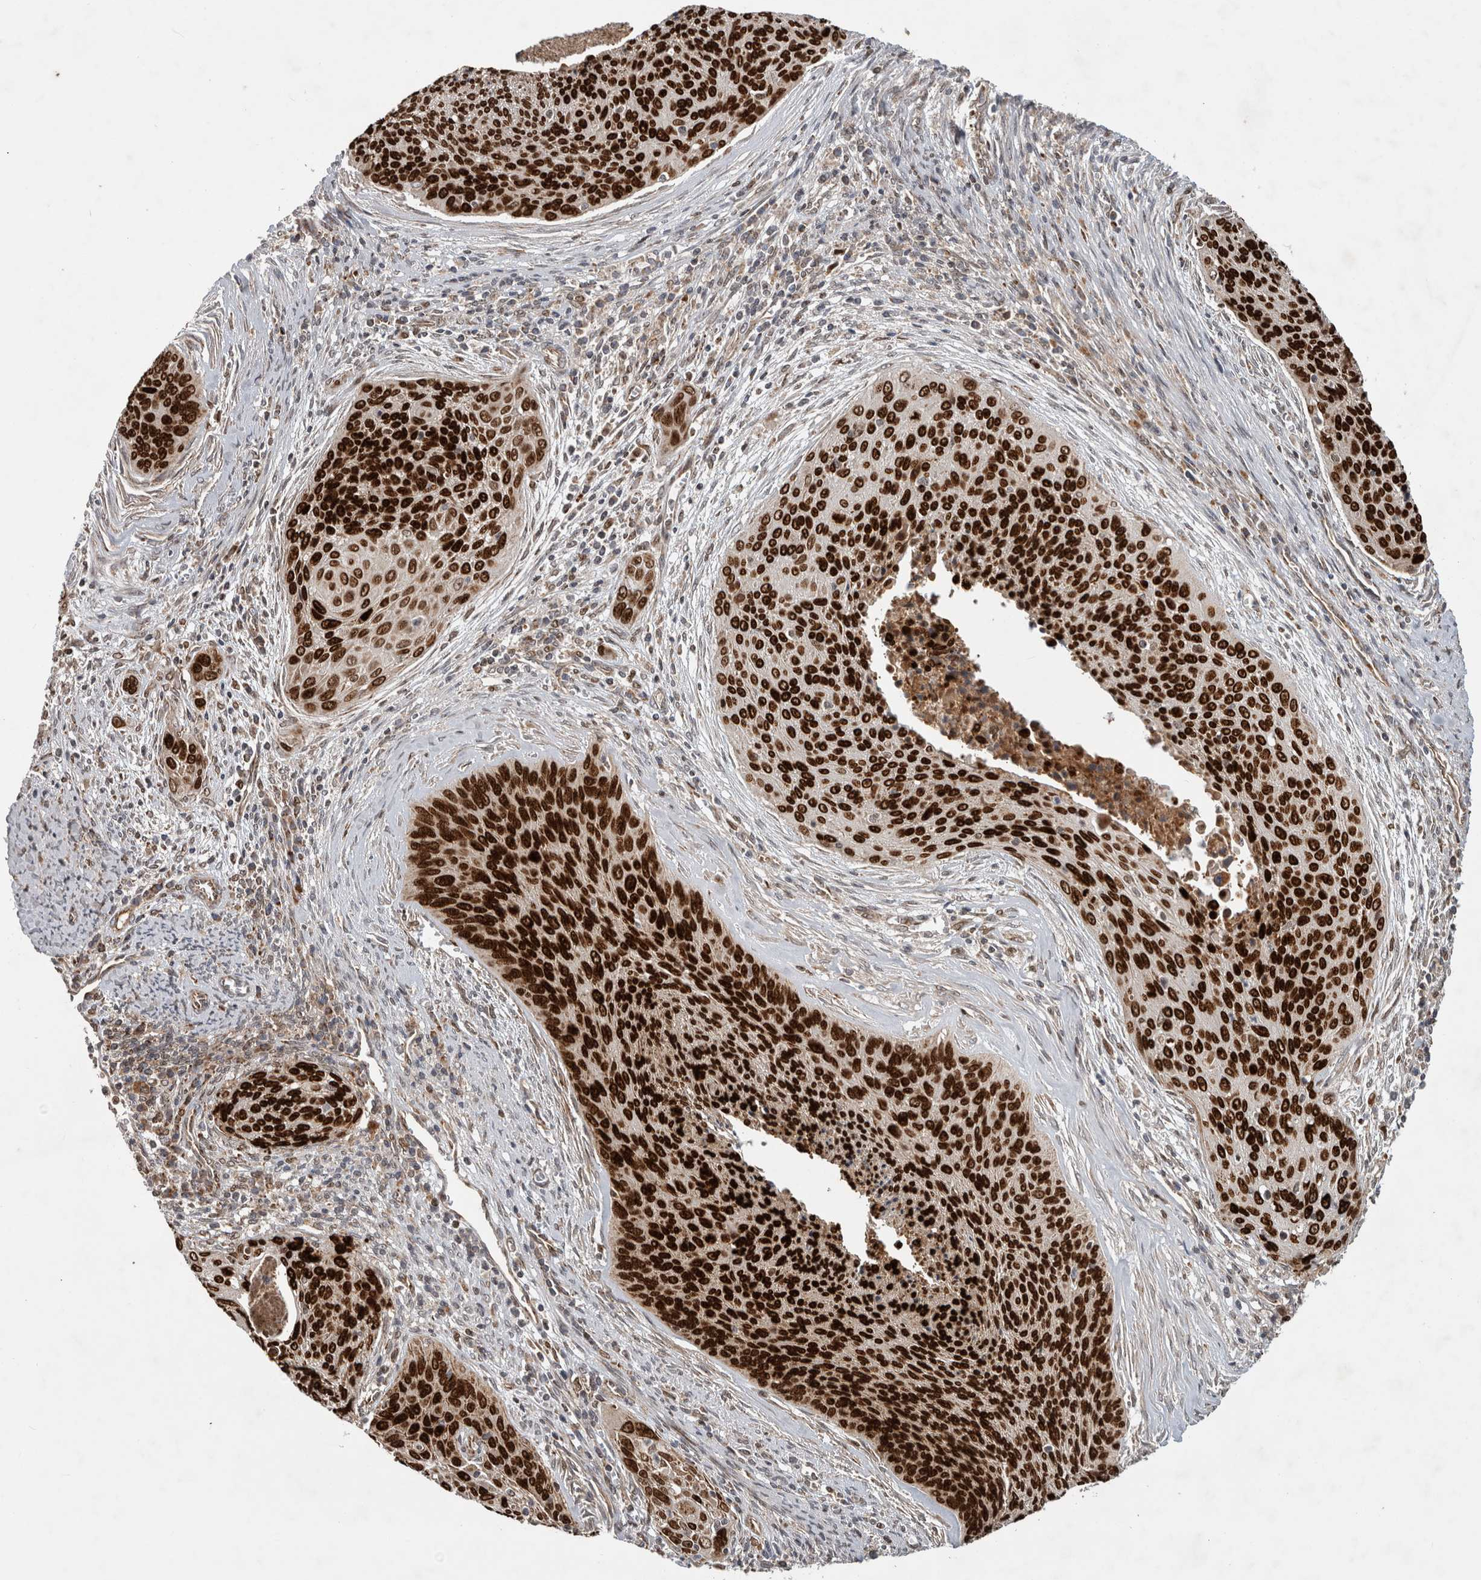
{"staining": {"intensity": "strong", "quantity": ">75%", "location": "nuclear"}, "tissue": "cervical cancer", "cell_type": "Tumor cells", "image_type": "cancer", "snomed": [{"axis": "morphology", "description": "Squamous cell carcinoma, NOS"}, {"axis": "topography", "description": "Cervix"}], "caption": "Human squamous cell carcinoma (cervical) stained with a protein marker demonstrates strong staining in tumor cells.", "gene": "INSRR", "patient": {"sex": "female", "age": 55}}